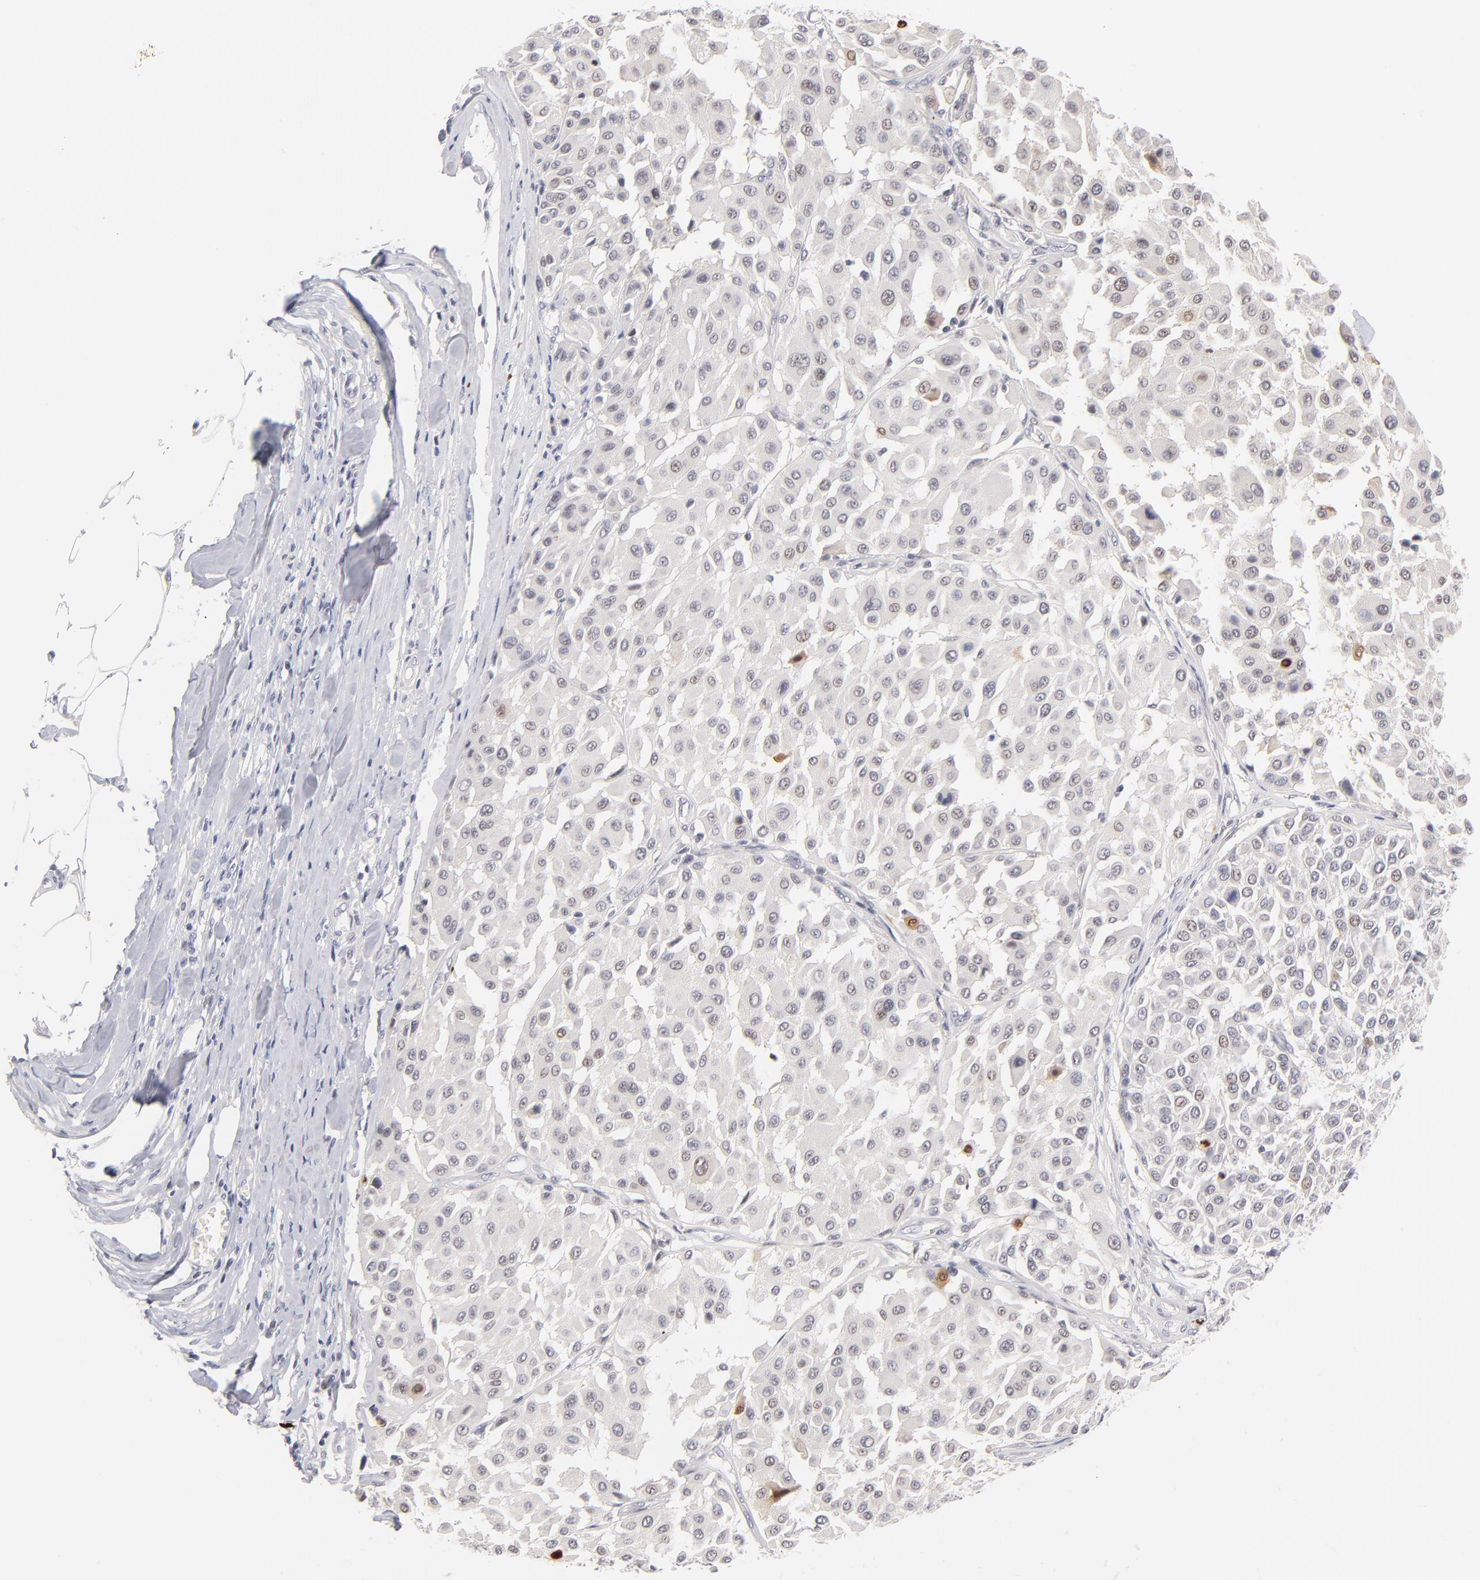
{"staining": {"intensity": "weak", "quantity": "<25%", "location": "cytoplasmic/membranous,nuclear"}, "tissue": "melanoma", "cell_type": "Tumor cells", "image_type": "cancer", "snomed": [{"axis": "morphology", "description": "Malignant melanoma, Metastatic site"}, {"axis": "topography", "description": "Soft tissue"}], "caption": "The image reveals no significant staining in tumor cells of malignant melanoma (metastatic site).", "gene": "PARP1", "patient": {"sex": "male", "age": 41}}